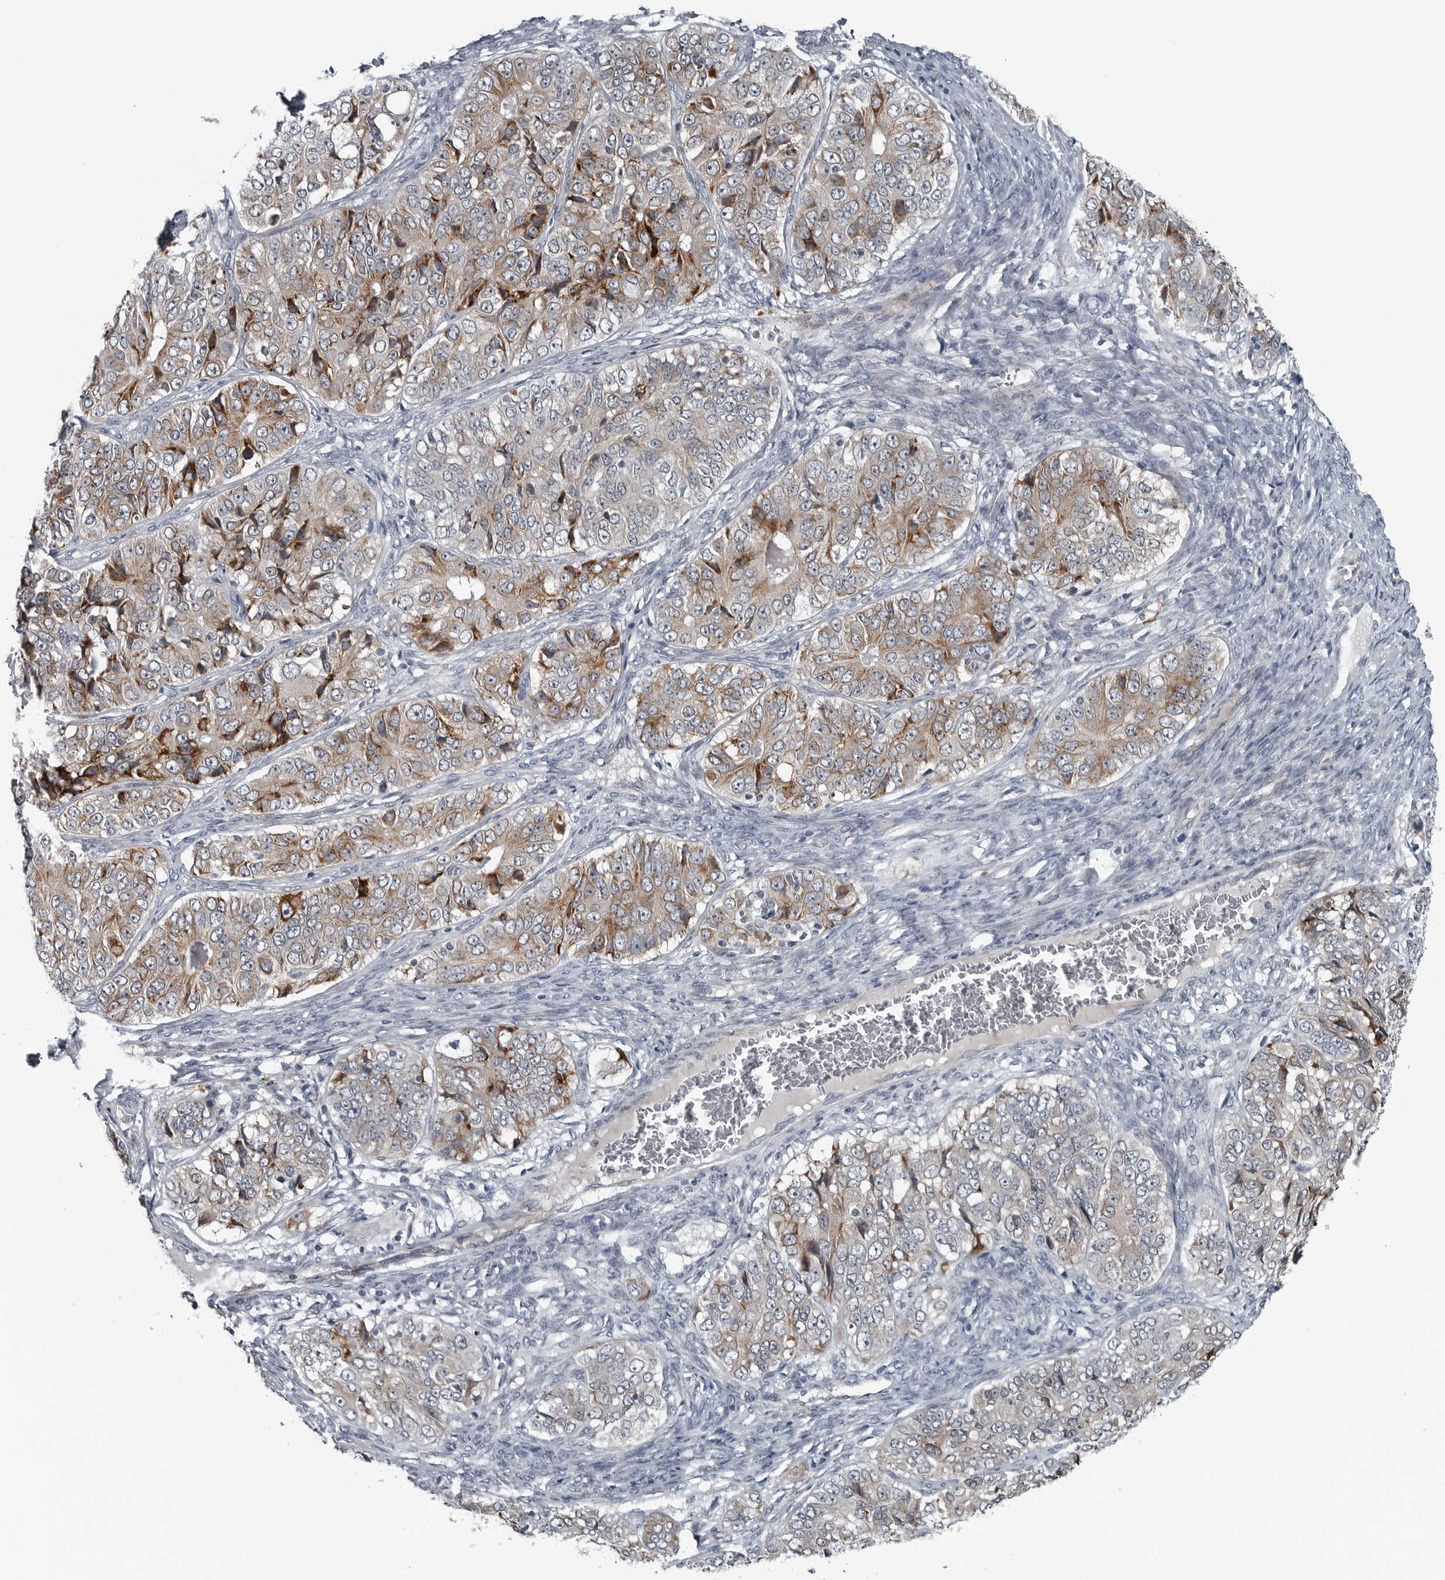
{"staining": {"intensity": "weak", "quantity": "25%-75%", "location": "cytoplasmic/membranous"}, "tissue": "ovarian cancer", "cell_type": "Tumor cells", "image_type": "cancer", "snomed": [{"axis": "morphology", "description": "Carcinoma, endometroid"}, {"axis": "topography", "description": "Ovary"}], "caption": "Immunohistochemistry (IHC) staining of ovarian cancer, which shows low levels of weak cytoplasmic/membranous positivity in about 25%-75% of tumor cells indicating weak cytoplasmic/membranous protein staining. The staining was performed using DAB (3,3'-diaminobenzidine) (brown) for protein detection and nuclei were counterstained in hematoxylin (blue).", "gene": "DNAAF11", "patient": {"sex": "female", "age": 51}}